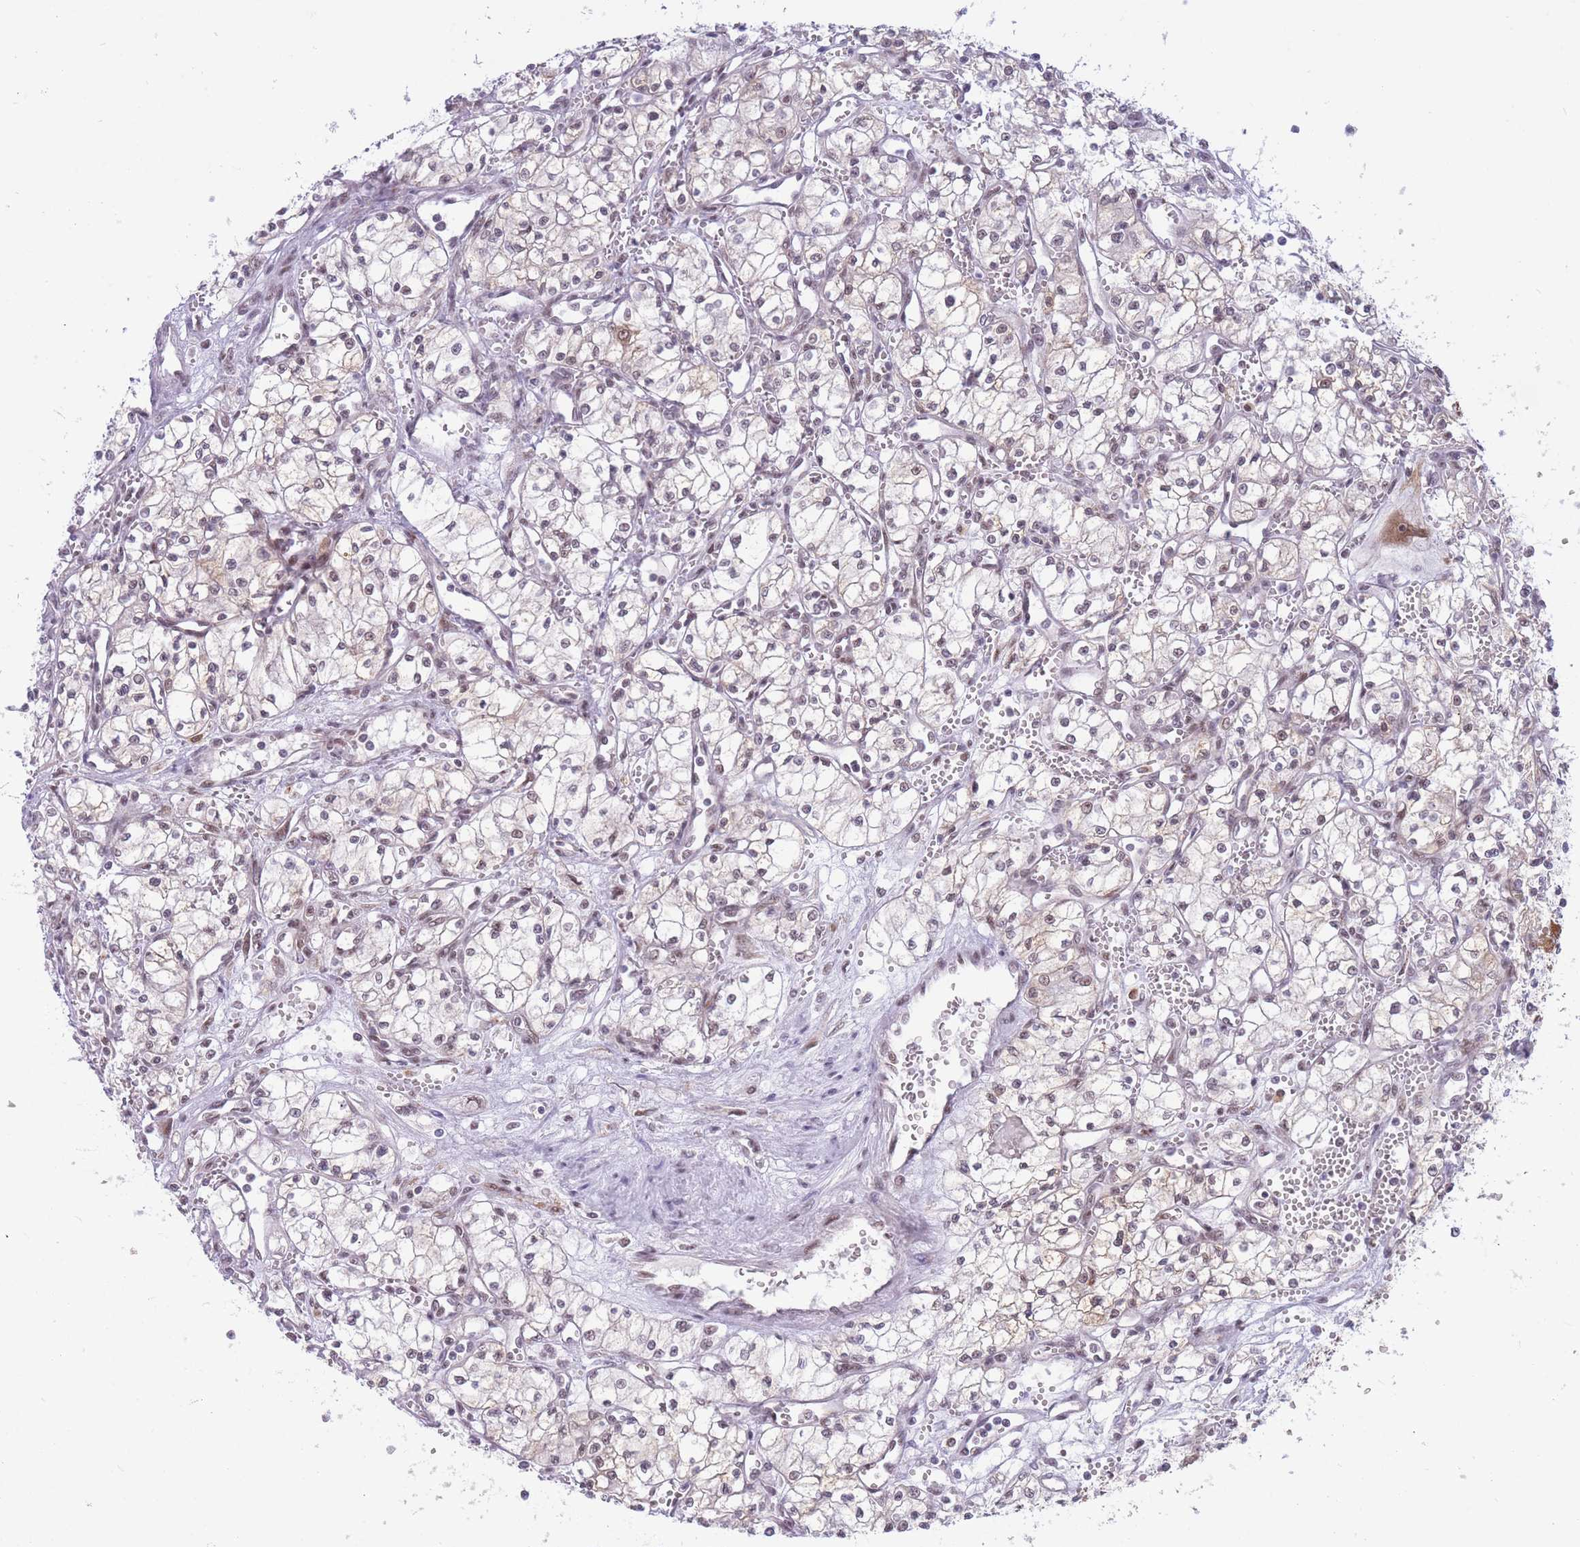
{"staining": {"intensity": "weak", "quantity": "25%-75%", "location": "cytoplasmic/membranous"}, "tissue": "renal cancer", "cell_type": "Tumor cells", "image_type": "cancer", "snomed": [{"axis": "morphology", "description": "Adenocarcinoma, NOS"}, {"axis": "topography", "description": "Kidney"}], "caption": "Immunohistochemical staining of renal cancer (adenocarcinoma) displays low levels of weak cytoplasmic/membranous positivity in approximately 25%-75% of tumor cells. The protein is stained brown, and the nuclei are stained in blue (DAB (3,3'-diaminobenzidine) IHC with brightfield microscopy, high magnification).", "gene": "CYP2B6", "patient": {"sex": "male", "age": 59}}